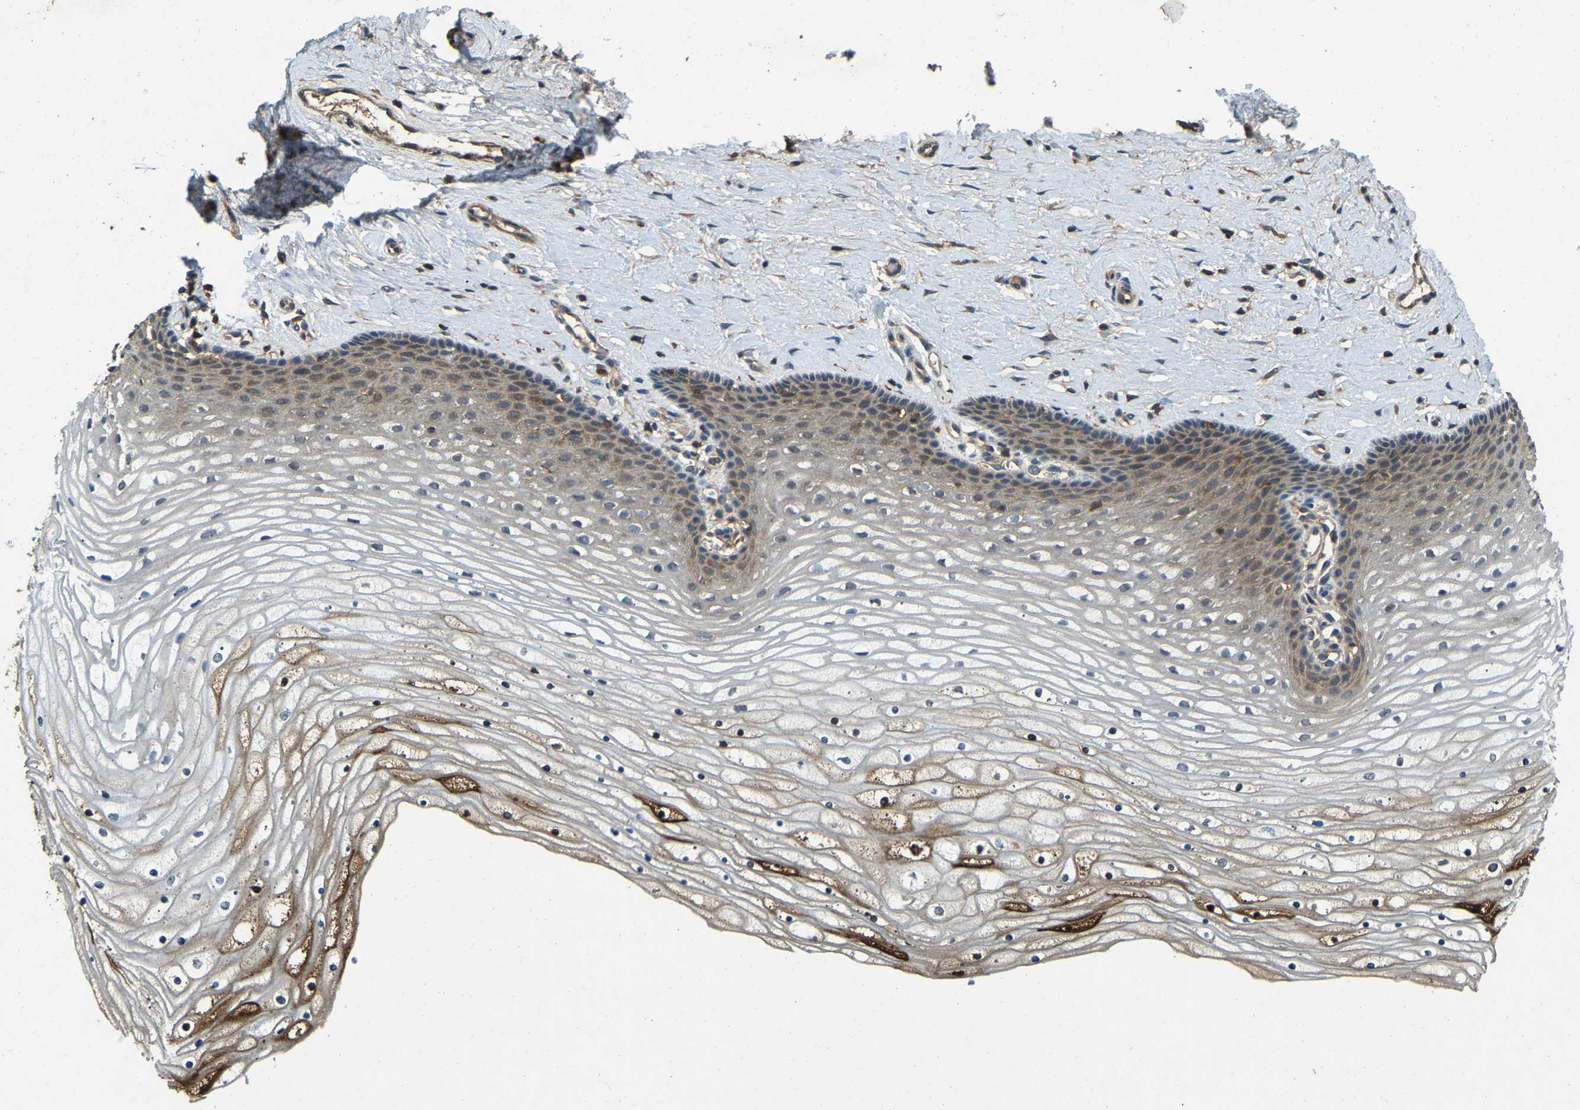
{"staining": {"intensity": "moderate", "quantity": ">75%", "location": "cytoplasmic/membranous"}, "tissue": "cervix", "cell_type": "Glandular cells", "image_type": "normal", "snomed": [{"axis": "morphology", "description": "Normal tissue, NOS"}, {"axis": "topography", "description": "Cervix"}], "caption": "Protein expression analysis of benign human cervix reveals moderate cytoplasmic/membranous expression in approximately >75% of glandular cells.", "gene": "ATP8B1", "patient": {"sex": "female", "age": 39}}